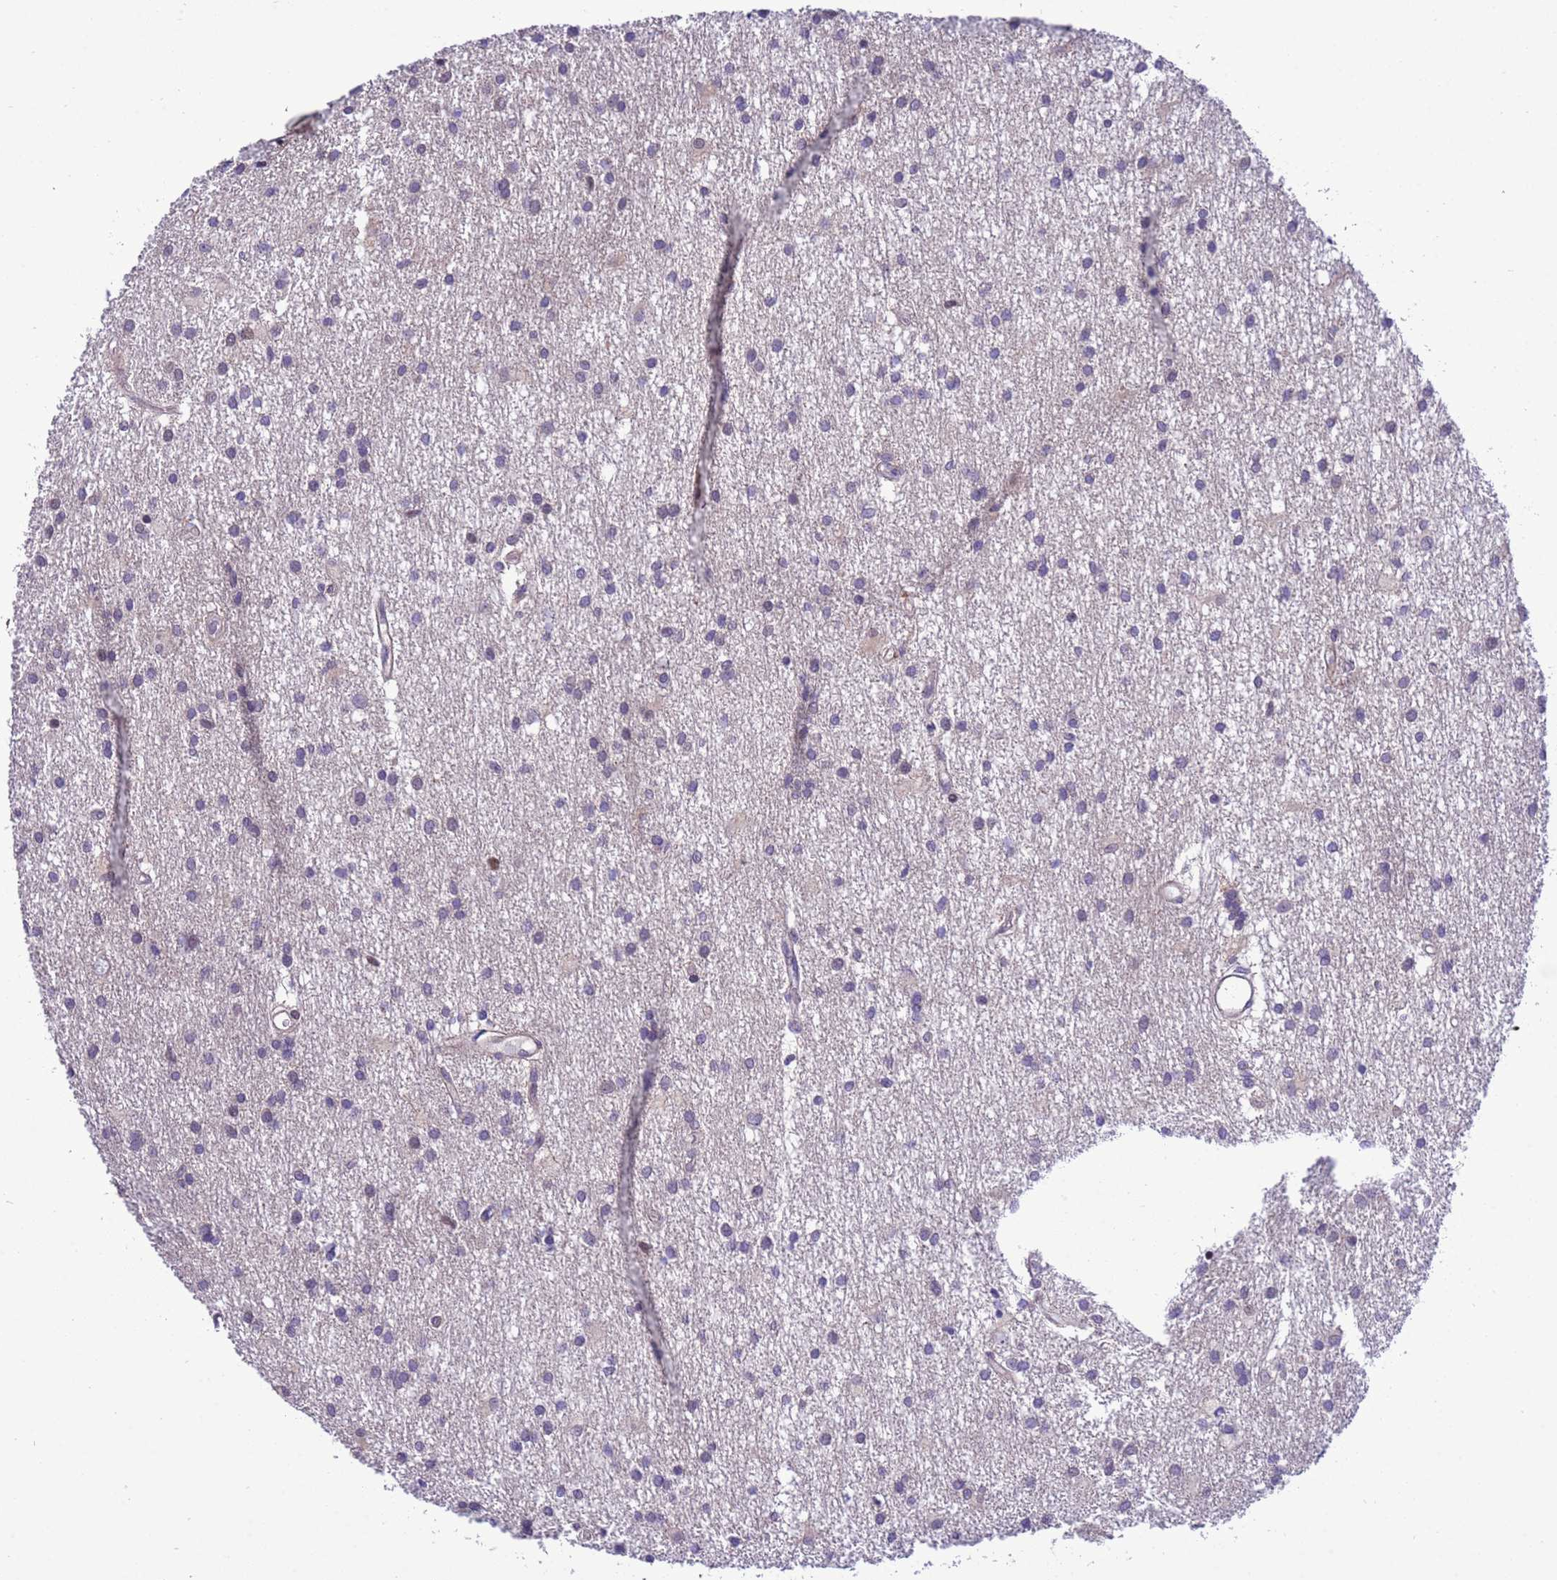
{"staining": {"intensity": "negative", "quantity": "none", "location": "none"}, "tissue": "glioma", "cell_type": "Tumor cells", "image_type": "cancer", "snomed": [{"axis": "morphology", "description": "Glioma, malignant, High grade"}, {"axis": "topography", "description": "Brain"}], "caption": "Immunohistochemistry (IHC) of human glioma demonstrates no expression in tumor cells.", "gene": "RASD1", "patient": {"sex": "male", "age": 77}}